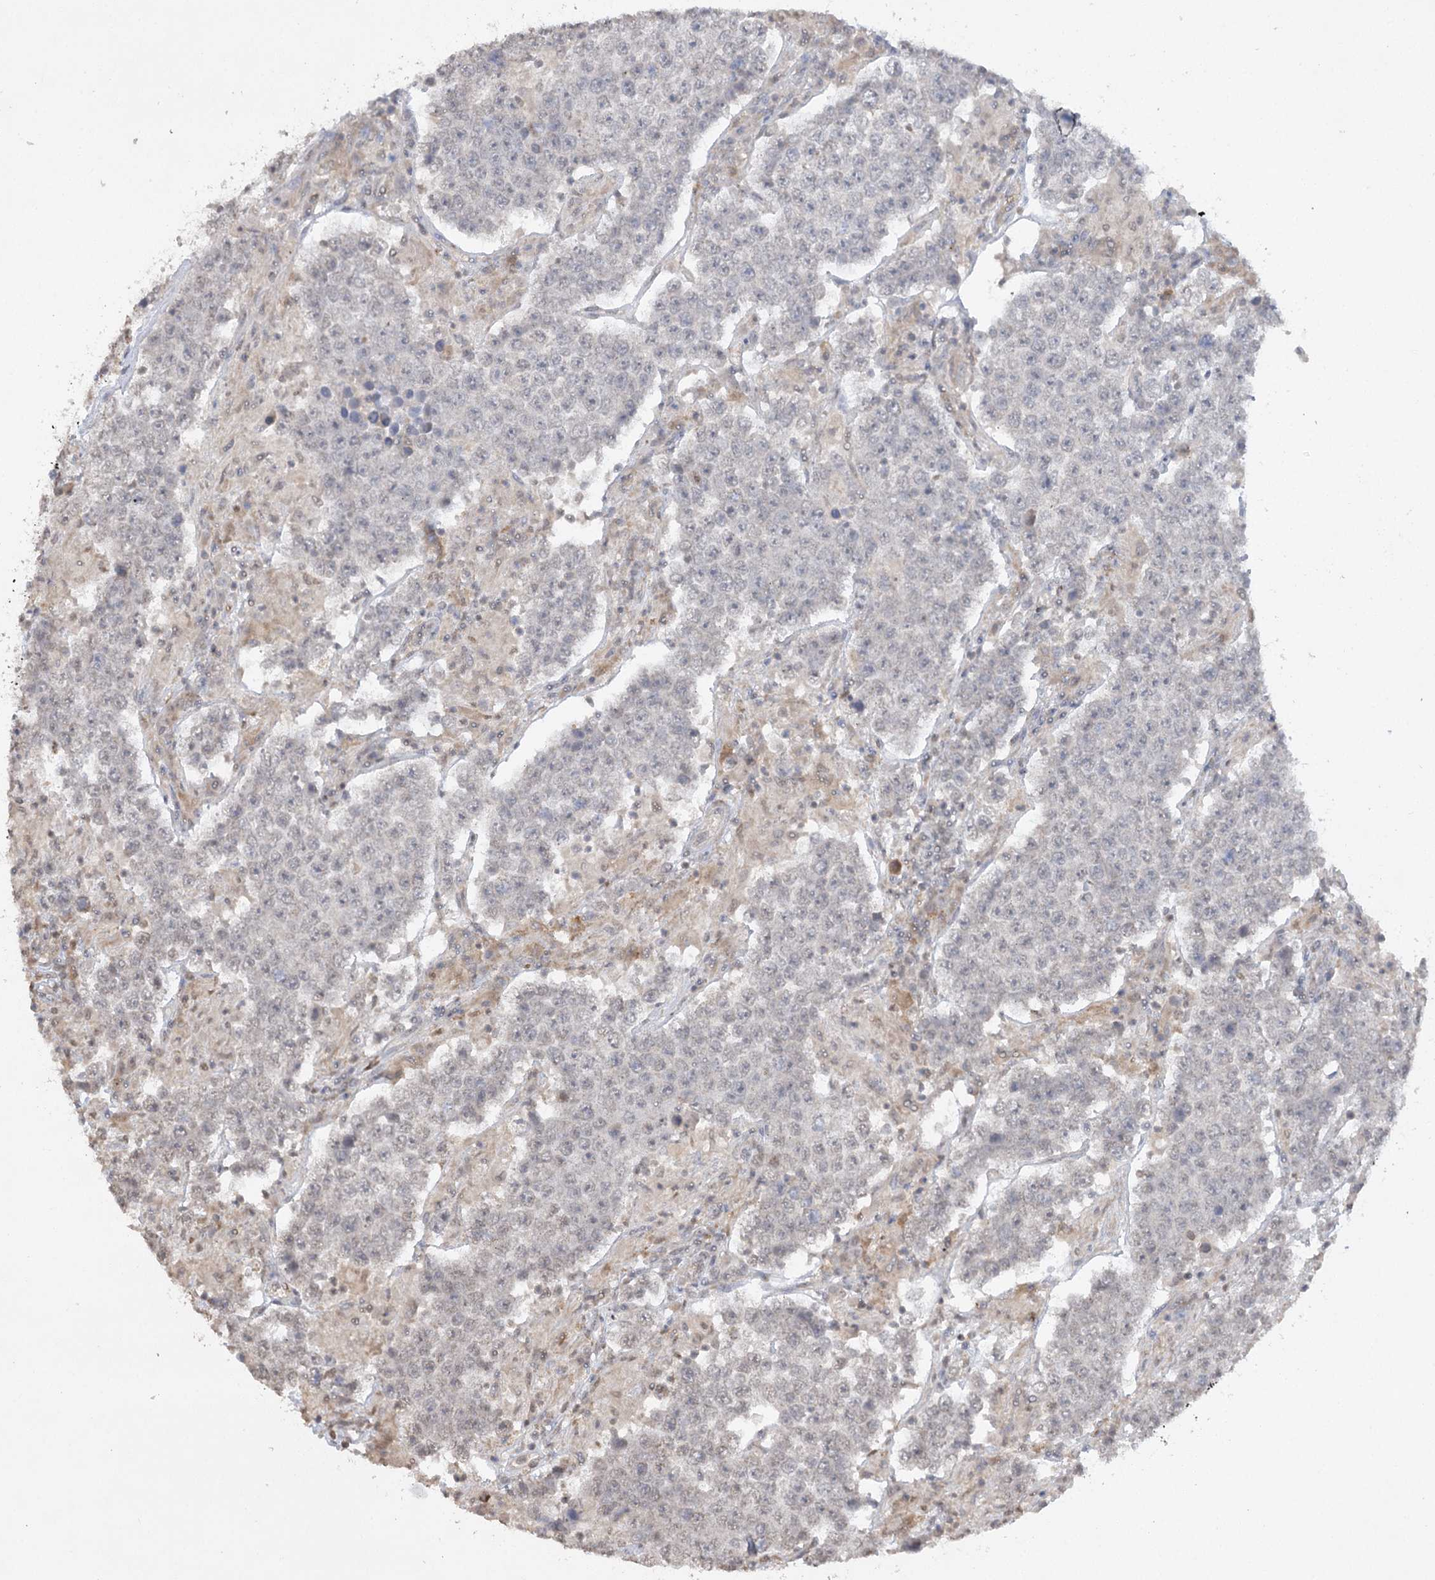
{"staining": {"intensity": "negative", "quantity": "none", "location": "none"}, "tissue": "testis cancer", "cell_type": "Tumor cells", "image_type": "cancer", "snomed": [{"axis": "morphology", "description": "Normal tissue, NOS"}, {"axis": "morphology", "description": "Urothelial carcinoma, High grade"}, {"axis": "morphology", "description": "Seminoma, NOS"}, {"axis": "morphology", "description": "Carcinoma, Embryonal, NOS"}, {"axis": "topography", "description": "Urinary bladder"}, {"axis": "topography", "description": "Testis"}], "caption": "Testis cancer (seminoma) stained for a protein using IHC reveals no staining tumor cells.", "gene": "TRAF3IP1", "patient": {"sex": "male", "age": 41}}